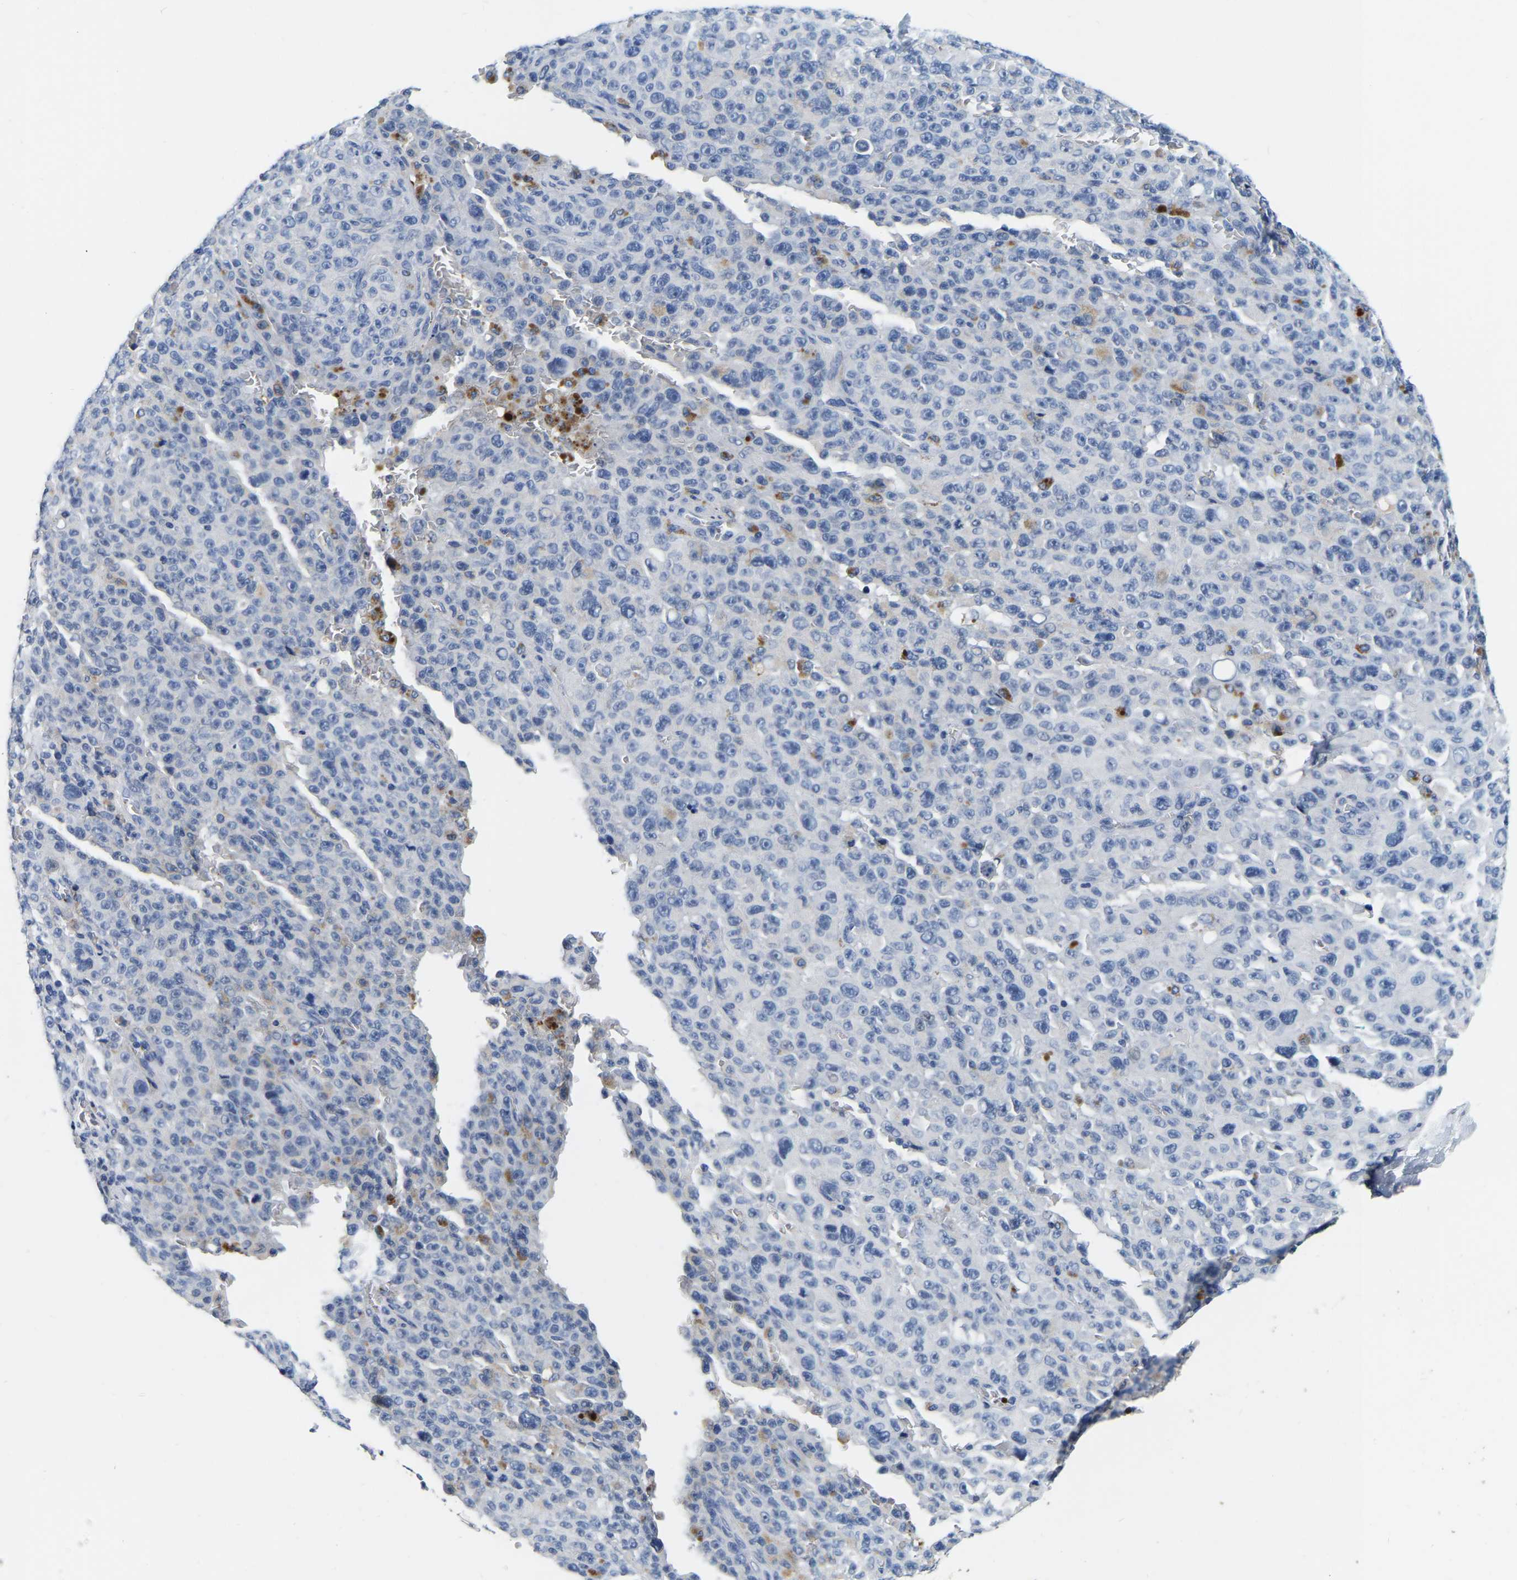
{"staining": {"intensity": "negative", "quantity": "none", "location": "none"}, "tissue": "melanoma", "cell_type": "Tumor cells", "image_type": "cancer", "snomed": [{"axis": "morphology", "description": "Malignant melanoma, NOS"}, {"axis": "topography", "description": "Skin"}], "caption": "Immunohistochemical staining of malignant melanoma demonstrates no significant expression in tumor cells. (DAB (3,3'-diaminobenzidine) IHC with hematoxylin counter stain).", "gene": "RAB27B", "patient": {"sex": "female", "age": 82}}